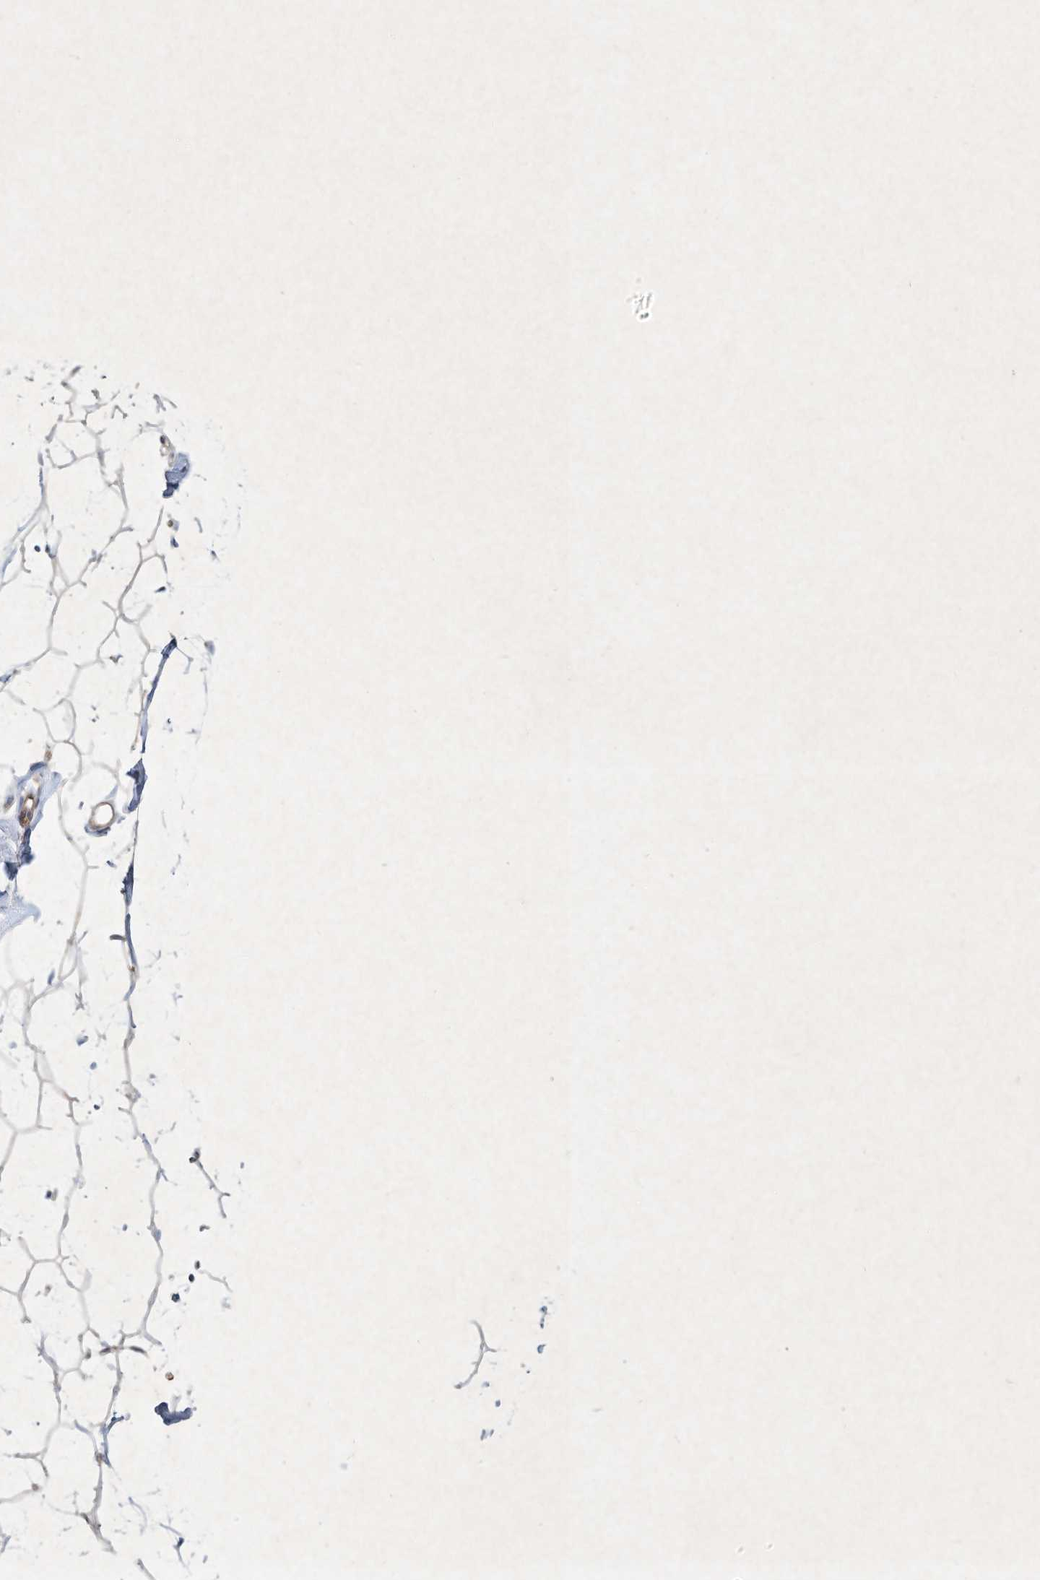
{"staining": {"intensity": "moderate", "quantity": "<25%", "location": "cytoplasmic/membranous"}, "tissue": "adipose tissue", "cell_type": "Adipocytes", "image_type": "normal", "snomed": [{"axis": "morphology", "description": "Normal tissue, NOS"}, {"axis": "topography", "description": "Breast"}], "caption": "Brown immunohistochemical staining in unremarkable human adipose tissue displays moderate cytoplasmic/membranous expression in about <25% of adipocytes.", "gene": "HTR5A", "patient": {"sex": "female", "age": 23}}